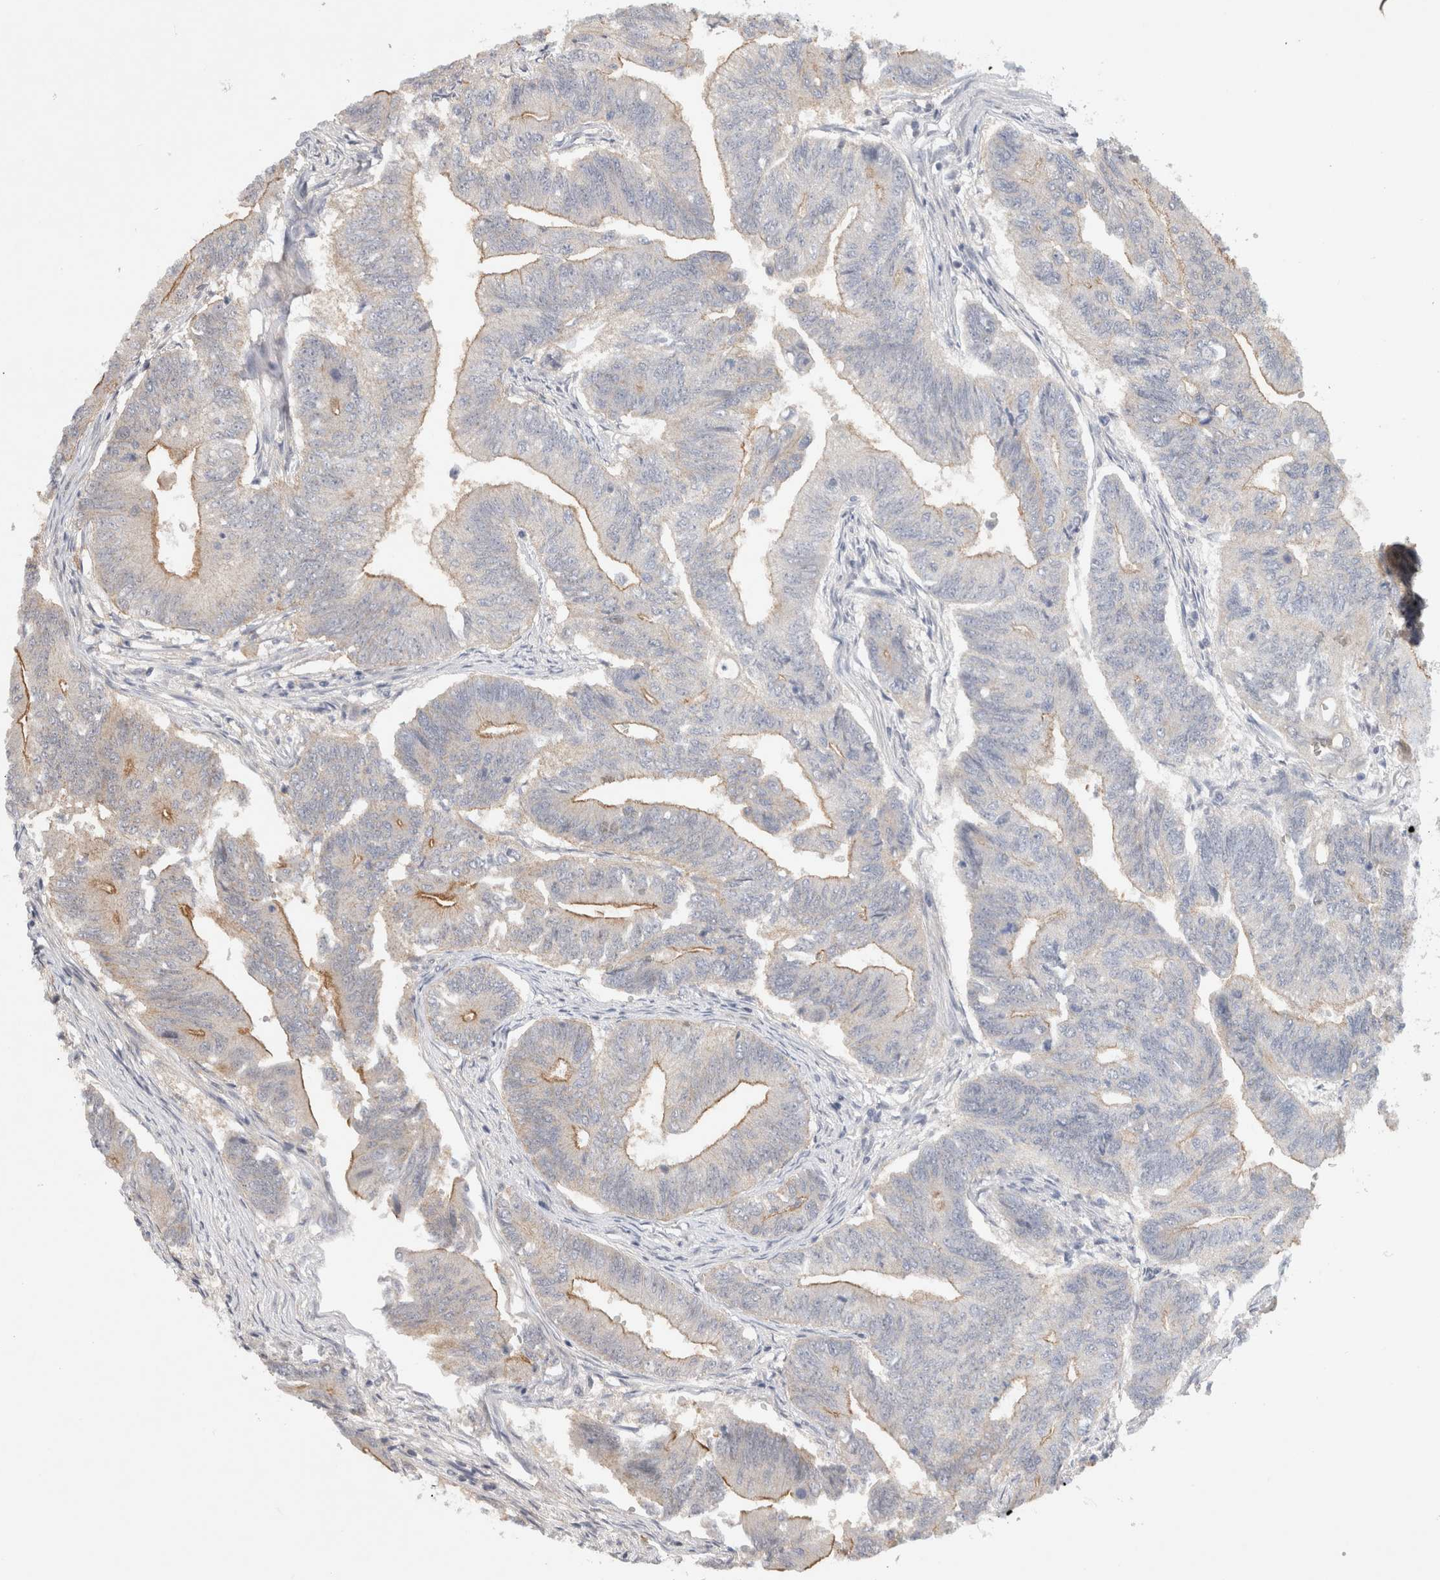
{"staining": {"intensity": "moderate", "quantity": "<25%", "location": "cytoplasmic/membranous"}, "tissue": "colorectal cancer", "cell_type": "Tumor cells", "image_type": "cancer", "snomed": [{"axis": "morphology", "description": "Adenoma, NOS"}, {"axis": "morphology", "description": "Adenocarcinoma, NOS"}, {"axis": "topography", "description": "Colon"}], "caption": "A histopathology image of colorectal cancer stained for a protein exhibits moderate cytoplasmic/membranous brown staining in tumor cells.", "gene": "CERS3", "patient": {"sex": "male", "age": 79}}